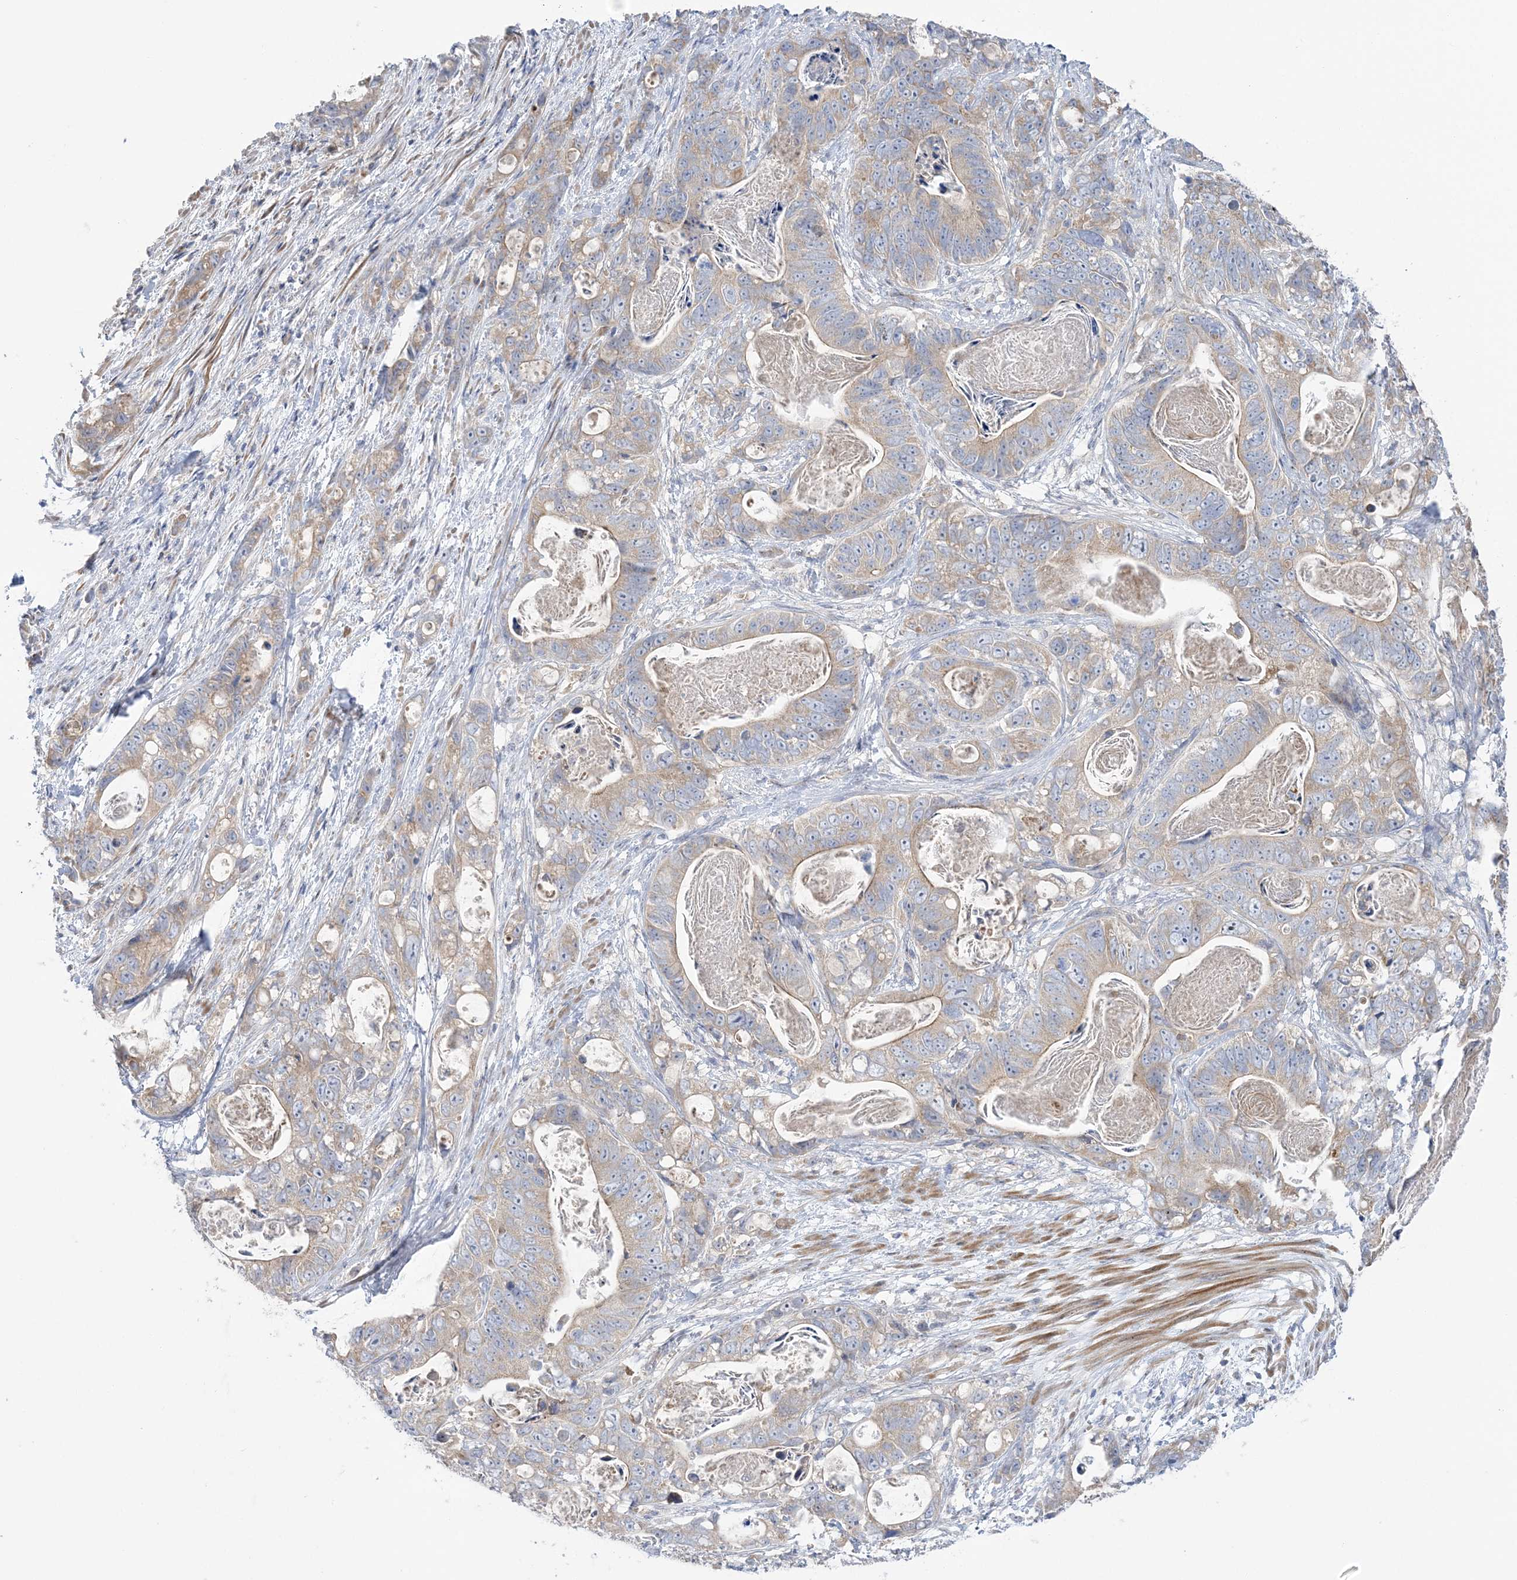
{"staining": {"intensity": "weak", "quantity": "25%-75%", "location": "cytoplasmic/membranous"}, "tissue": "stomach cancer", "cell_type": "Tumor cells", "image_type": "cancer", "snomed": [{"axis": "morphology", "description": "Normal tissue, NOS"}, {"axis": "morphology", "description": "Adenocarcinoma, NOS"}, {"axis": "topography", "description": "Stomach"}], "caption": "The immunohistochemical stain shows weak cytoplasmic/membranous staining in tumor cells of stomach cancer tissue. The staining was performed using DAB (3,3'-diaminobenzidine), with brown indicating positive protein expression. Nuclei are stained blue with hematoxylin.", "gene": "MMADHC", "patient": {"sex": "female", "age": 89}}